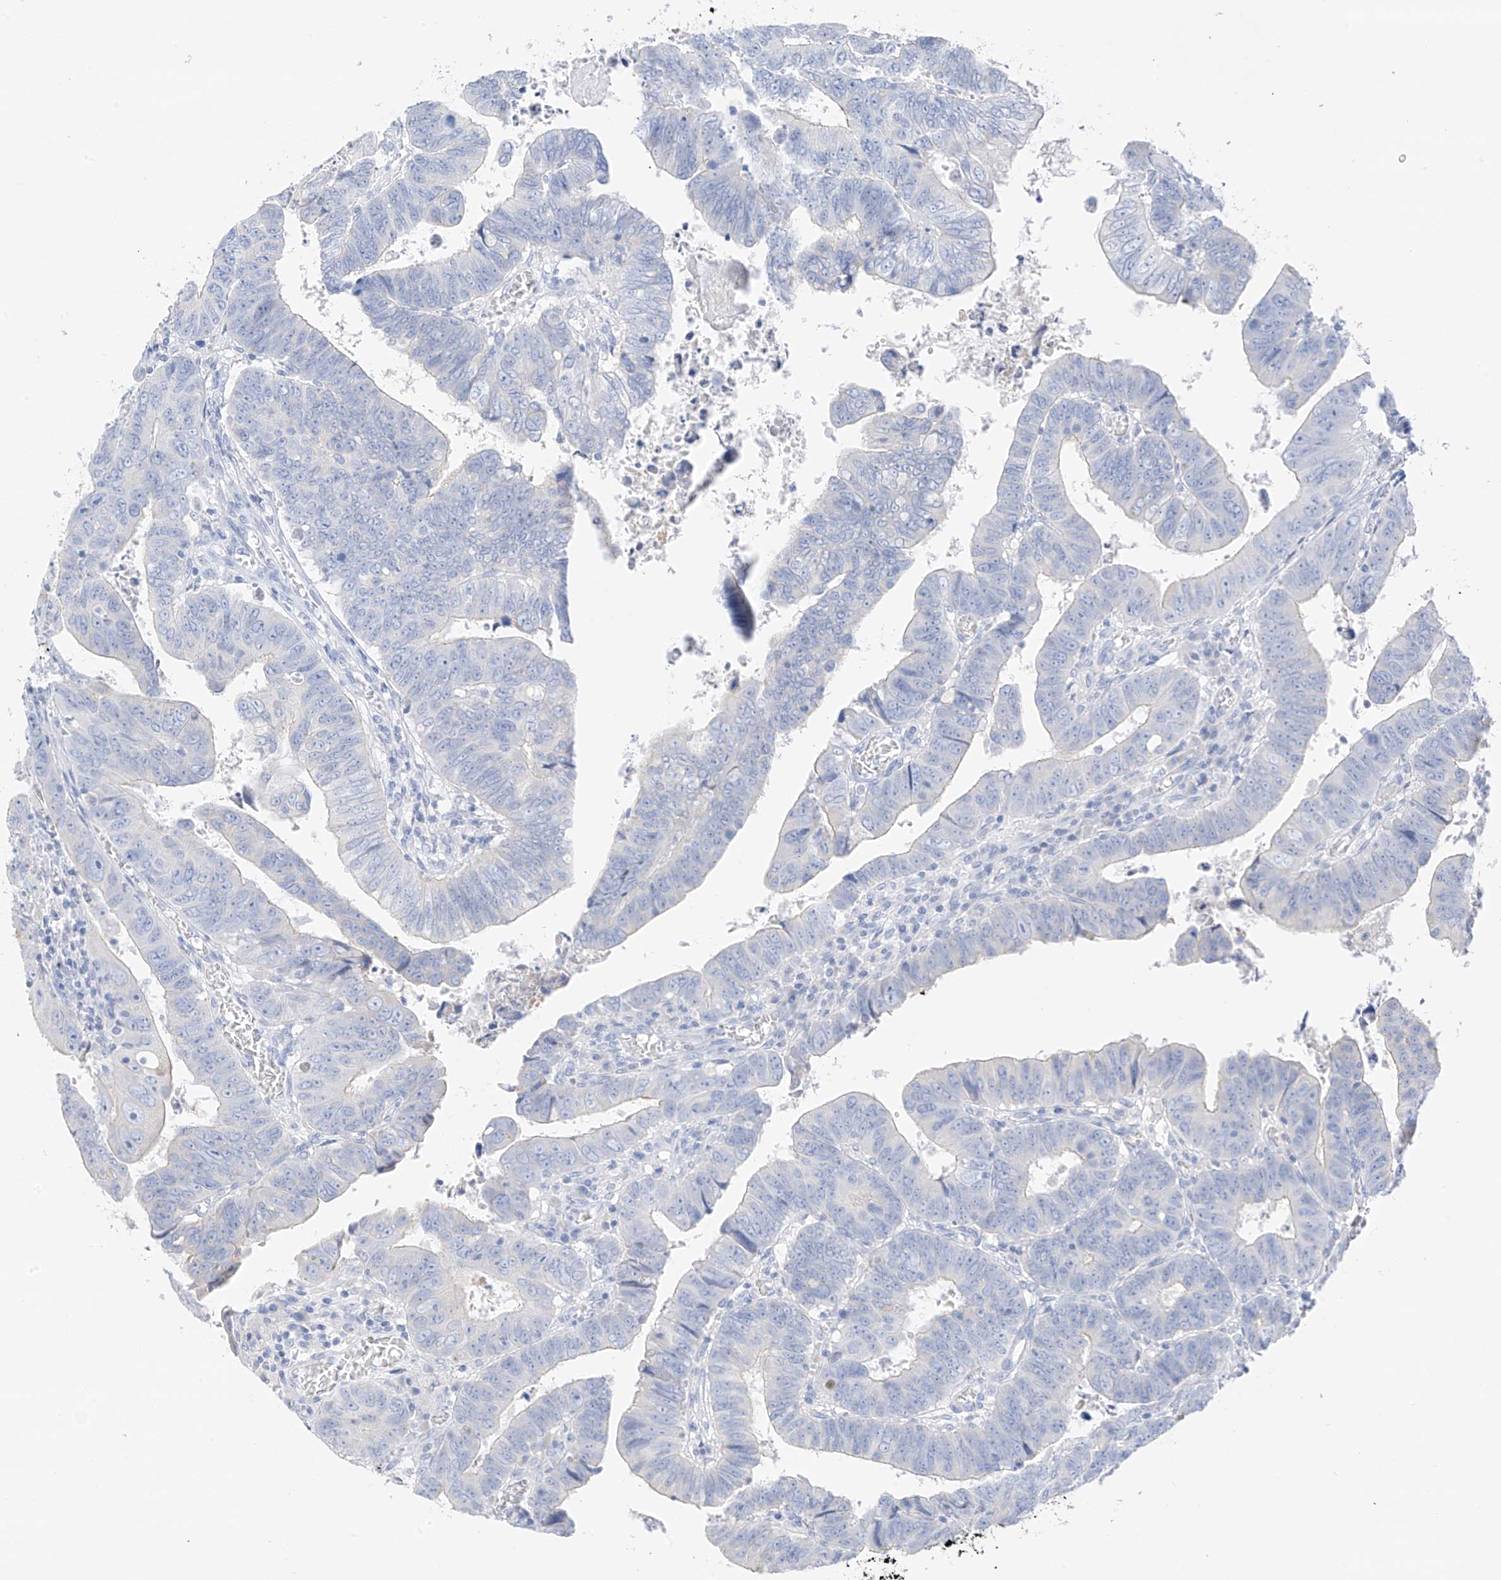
{"staining": {"intensity": "negative", "quantity": "none", "location": "none"}, "tissue": "colorectal cancer", "cell_type": "Tumor cells", "image_type": "cancer", "snomed": [{"axis": "morphology", "description": "Normal tissue, NOS"}, {"axis": "morphology", "description": "Adenocarcinoma, NOS"}, {"axis": "topography", "description": "Rectum"}], "caption": "Colorectal adenocarcinoma stained for a protein using immunohistochemistry (IHC) reveals no positivity tumor cells.", "gene": "CAPN13", "patient": {"sex": "female", "age": 65}}